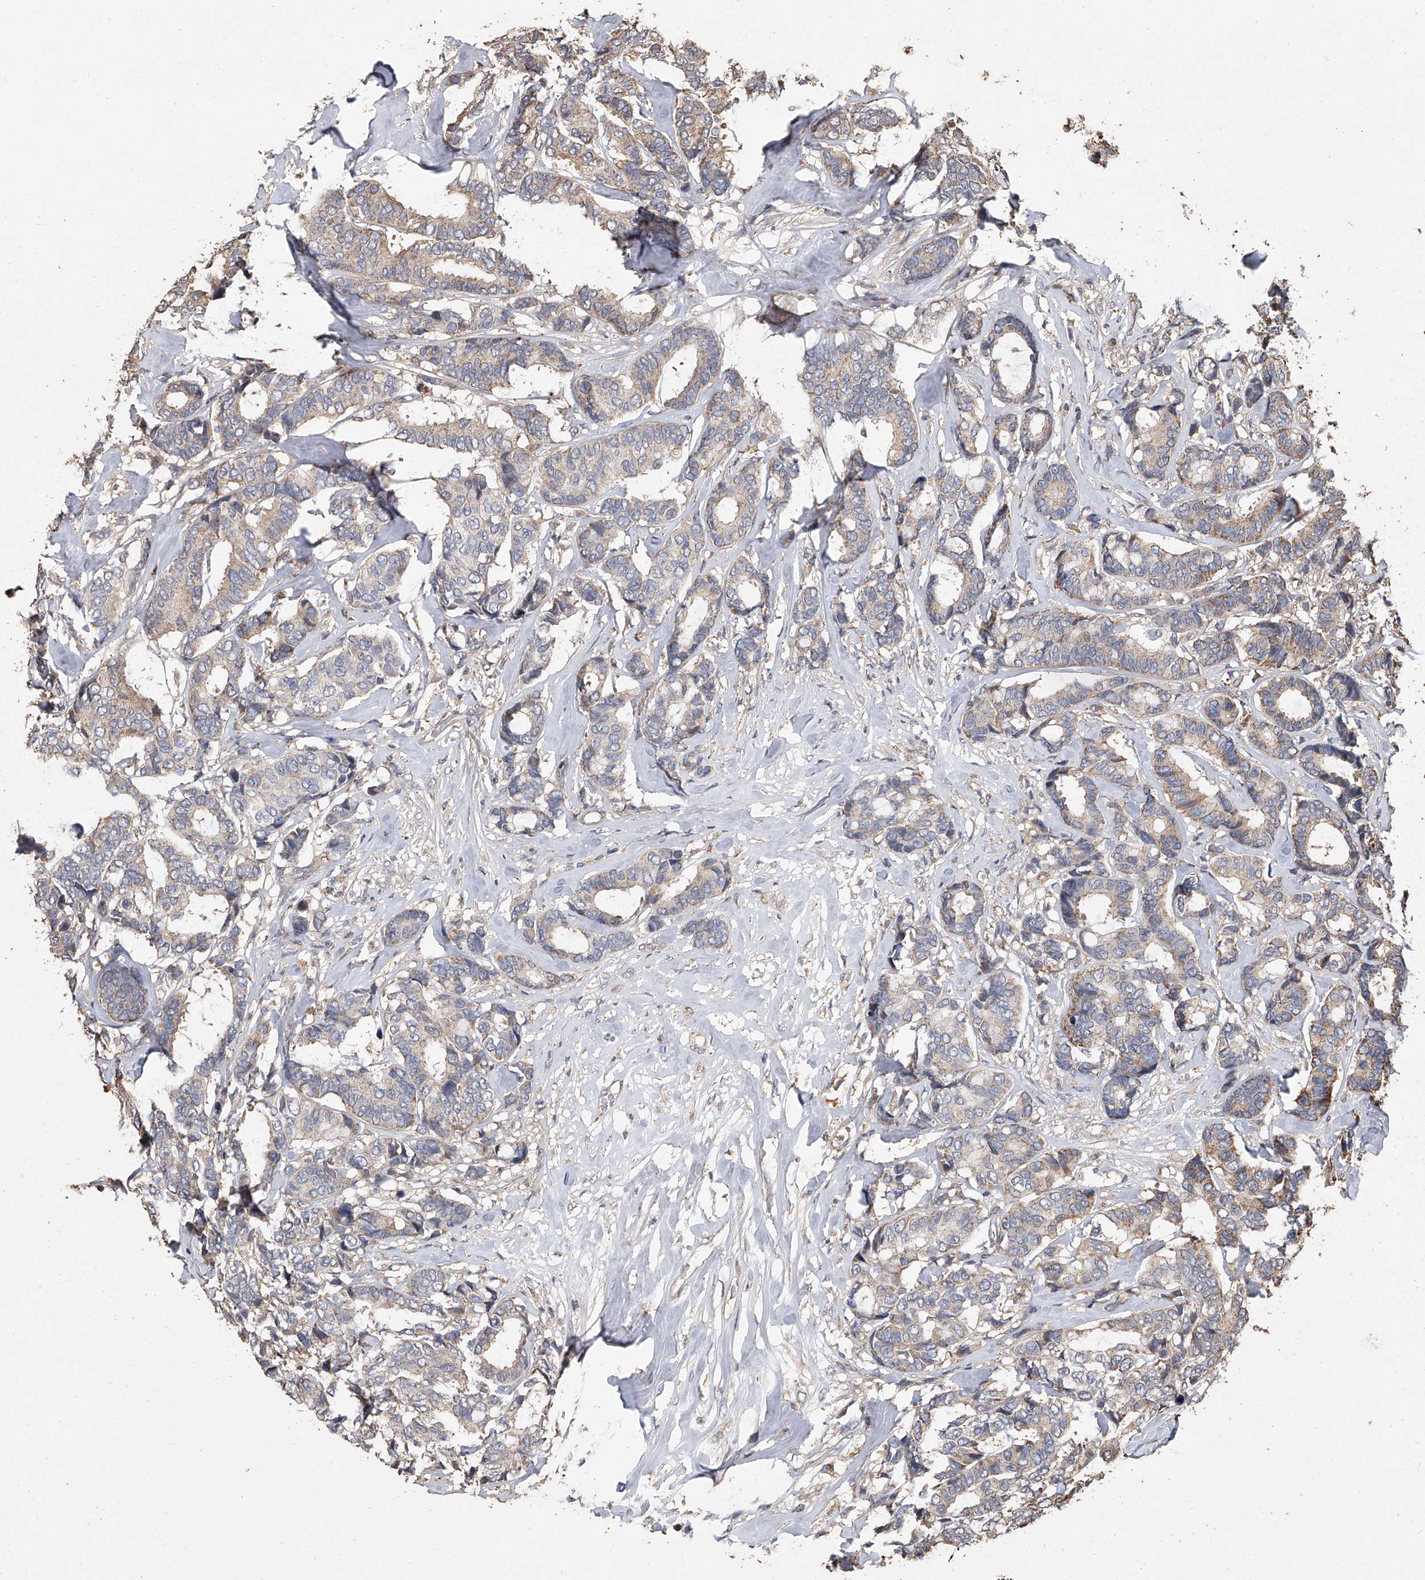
{"staining": {"intensity": "weak", "quantity": "25%-75%", "location": "cytoplasmic/membranous"}, "tissue": "breast cancer", "cell_type": "Tumor cells", "image_type": "cancer", "snomed": [{"axis": "morphology", "description": "Duct carcinoma"}, {"axis": "topography", "description": "Breast"}], "caption": "Breast intraductal carcinoma was stained to show a protein in brown. There is low levels of weak cytoplasmic/membranous positivity in about 25%-75% of tumor cells. (IHC, brightfield microscopy, high magnification).", "gene": "LTV1", "patient": {"sex": "female", "age": 87}}